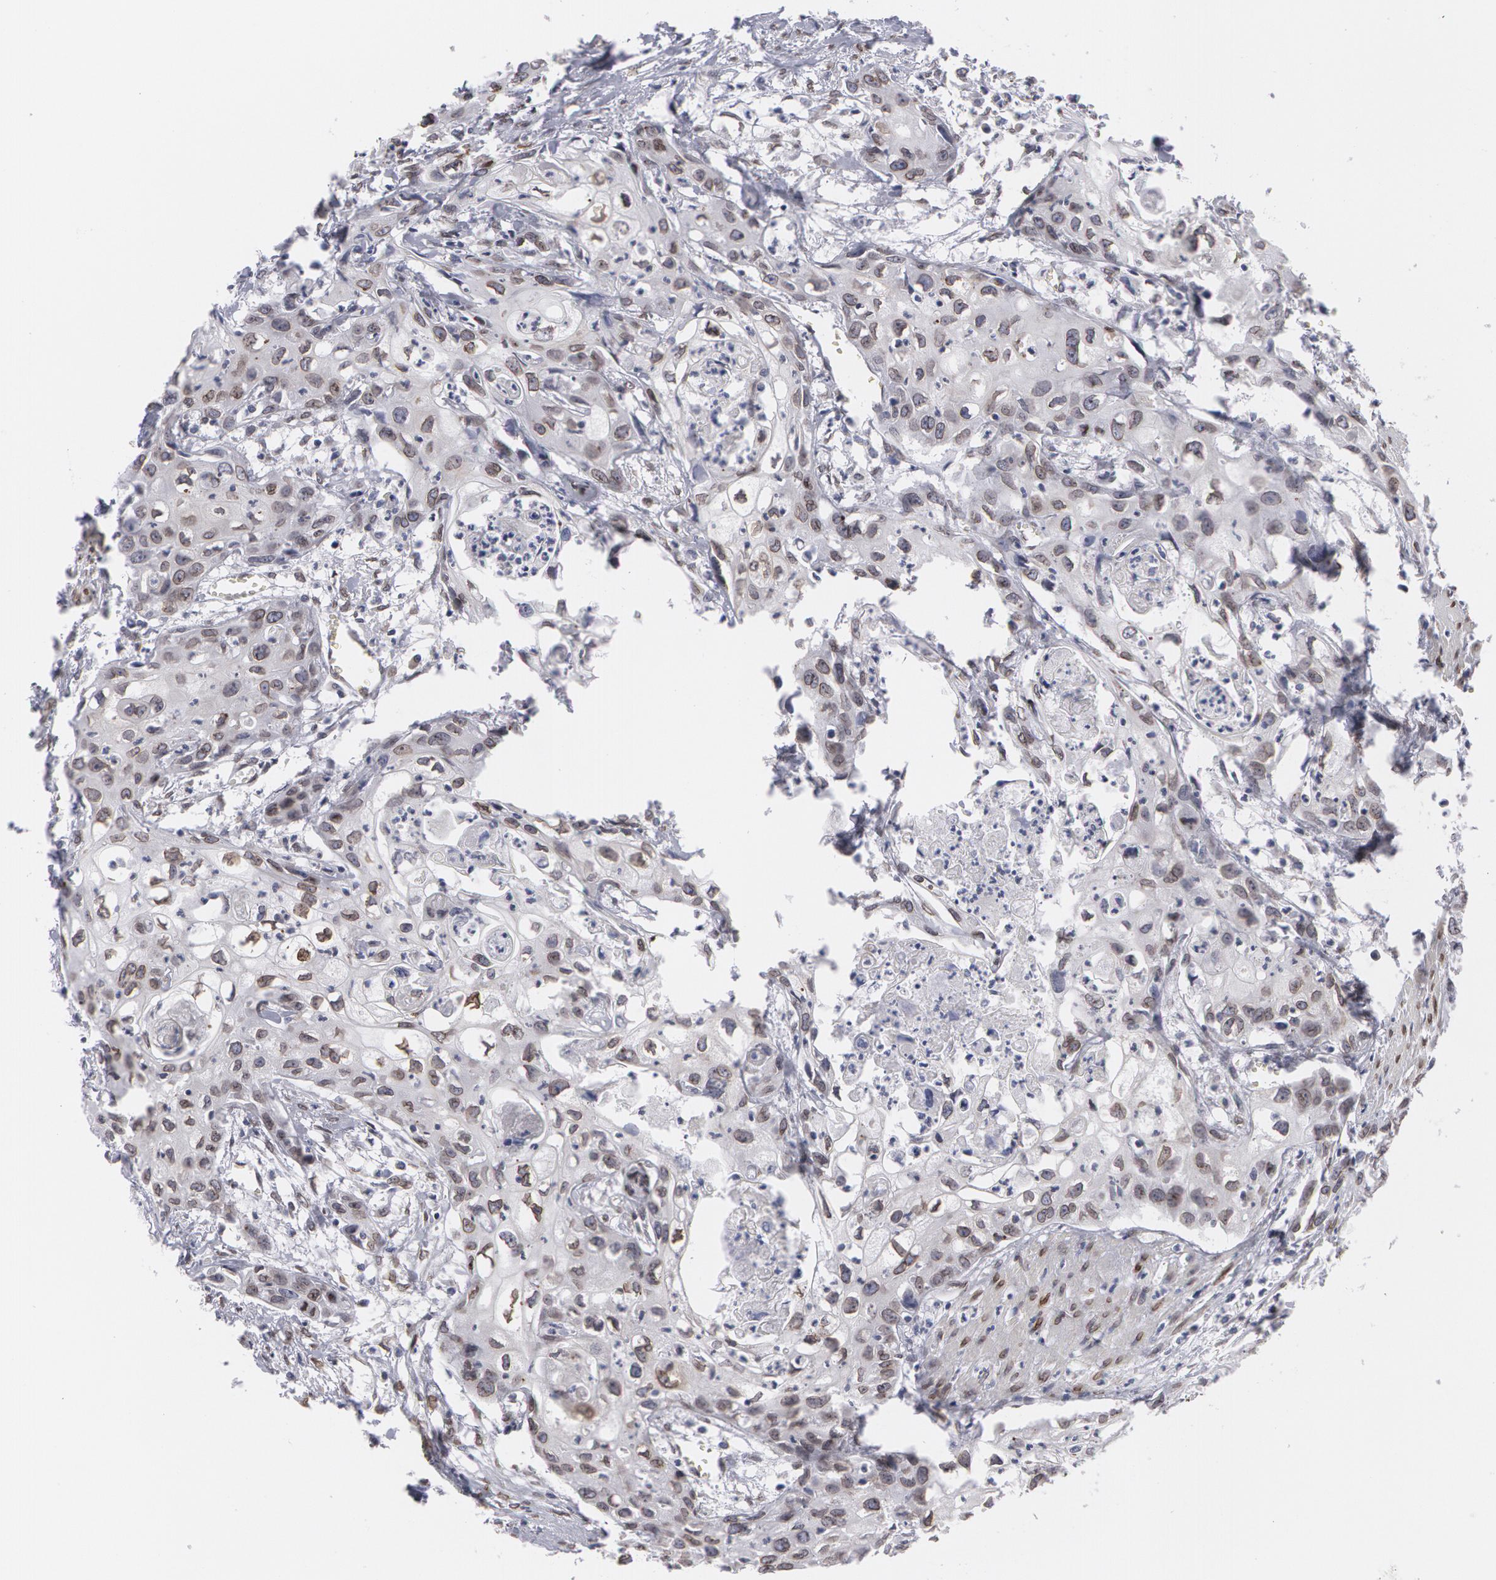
{"staining": {"intensity": "weak", "quantity": "<25%", "location": "nuclear"}, "tissue": "urothelial cancer", "cell_type": "Tumor cells", "image_type": "cancer", "snomed": [{"axis": "morphology", "description": "Urothelial carcinoma, High grade"}, {"axis": "topography", "description": "Urinary bladder"}], "caption": "The image exhibits no staining of tumor cells in urothelial cancer.", "gene": "EMD", "patient": {"sex": "male", "age": 54}}